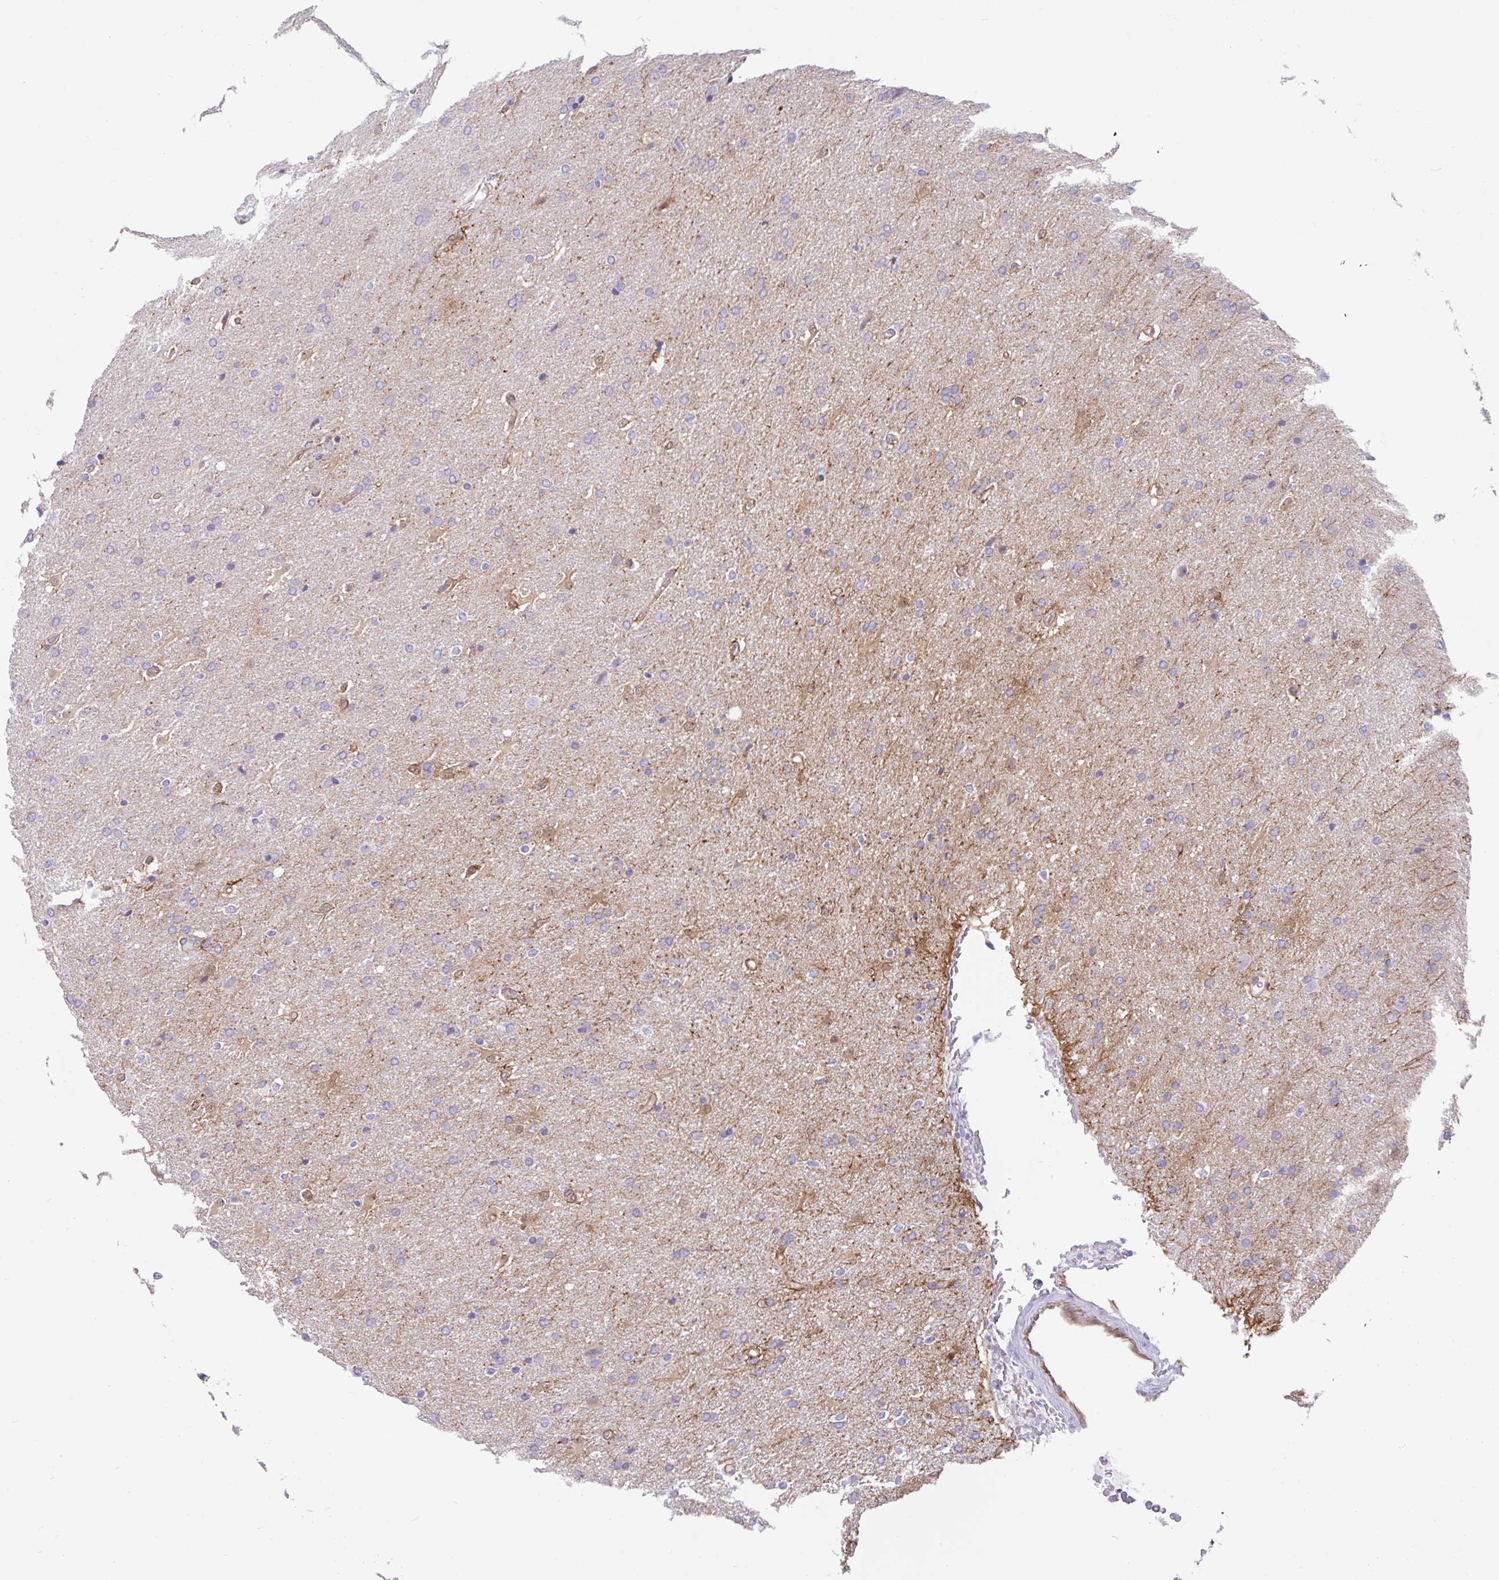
{"staining": {"intensity": "negative", "quantity": "none", "location": "none"}, "tissue": "glioma", "cell_type": "Tumor cells", "image_type": "cancer", "snomed": [{"axis": "morphology", "description": "Glioma, malignant, High grade"}, {"axis": "topography", "description": "Brain"}], "caption": "Micrograph shows no significant protein positivity in tumor cells of malignant high-grade glioma. (Immunohistochemistry, brightfield microscopy, high magnification).", "gene": "FAM107A", "patient": {"sex": "male", "age": 56}}